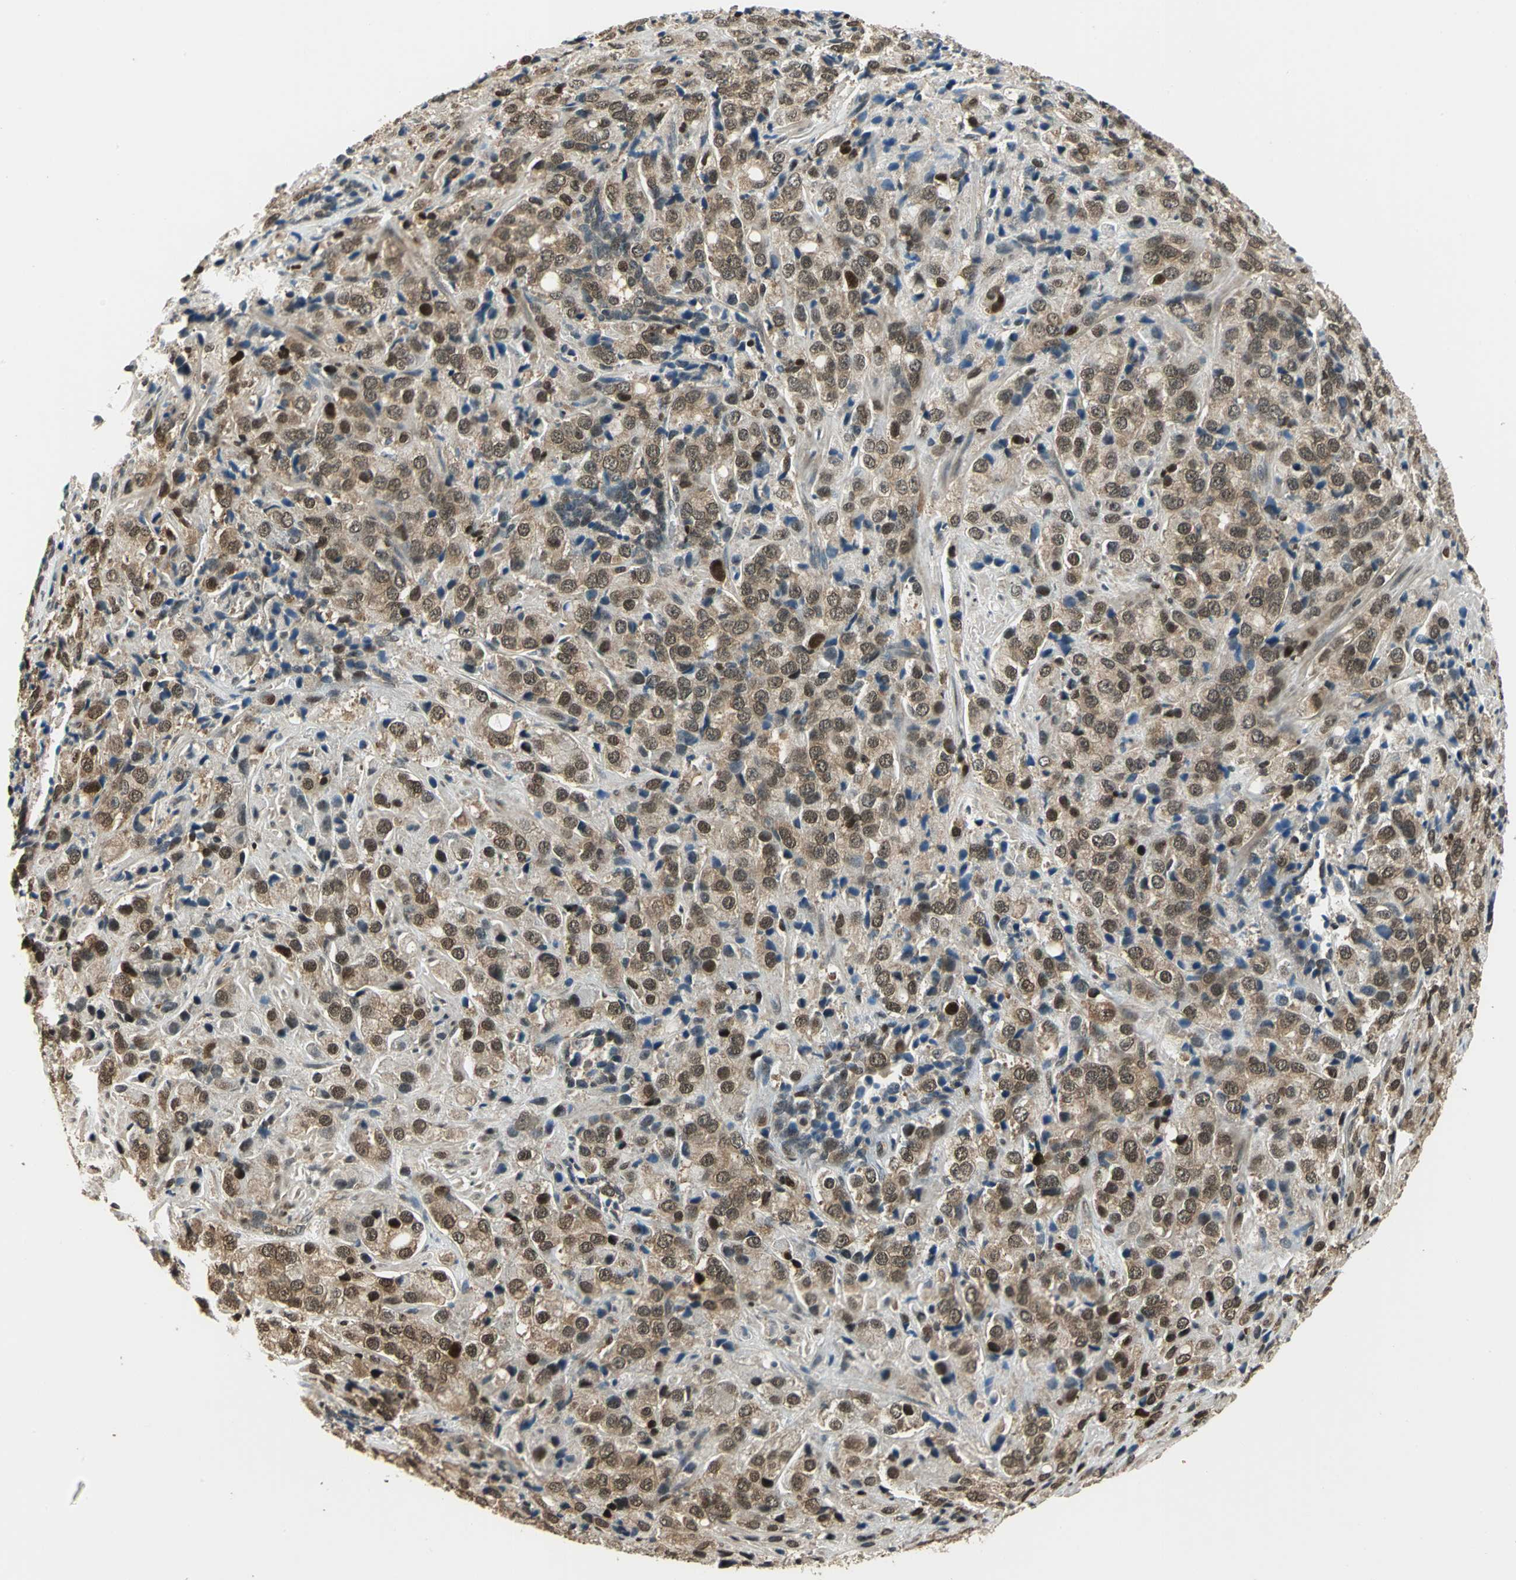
{"staining": {"intensity": "strong", "quantity": ">75%", "location": "cytoplasmic/membranous,nuclear"}, "tissue": "prostate cancer", "cell_type": "Tumor cells", "image_type": "cancer", "snomed": [{"axis": "morphology", "description": "Adenocarcinoma, High grade"}, {"axis": "topography", "description": "Prostate"}], "caption": "A brown stain shows strong cytoplasmic/membranous and nuclear staining of a protein in human high-grade adenocarcinoma (prostate) tumor cells.", "gene": "PSMC3", "patient": {"sex": "male", "age": 70}}